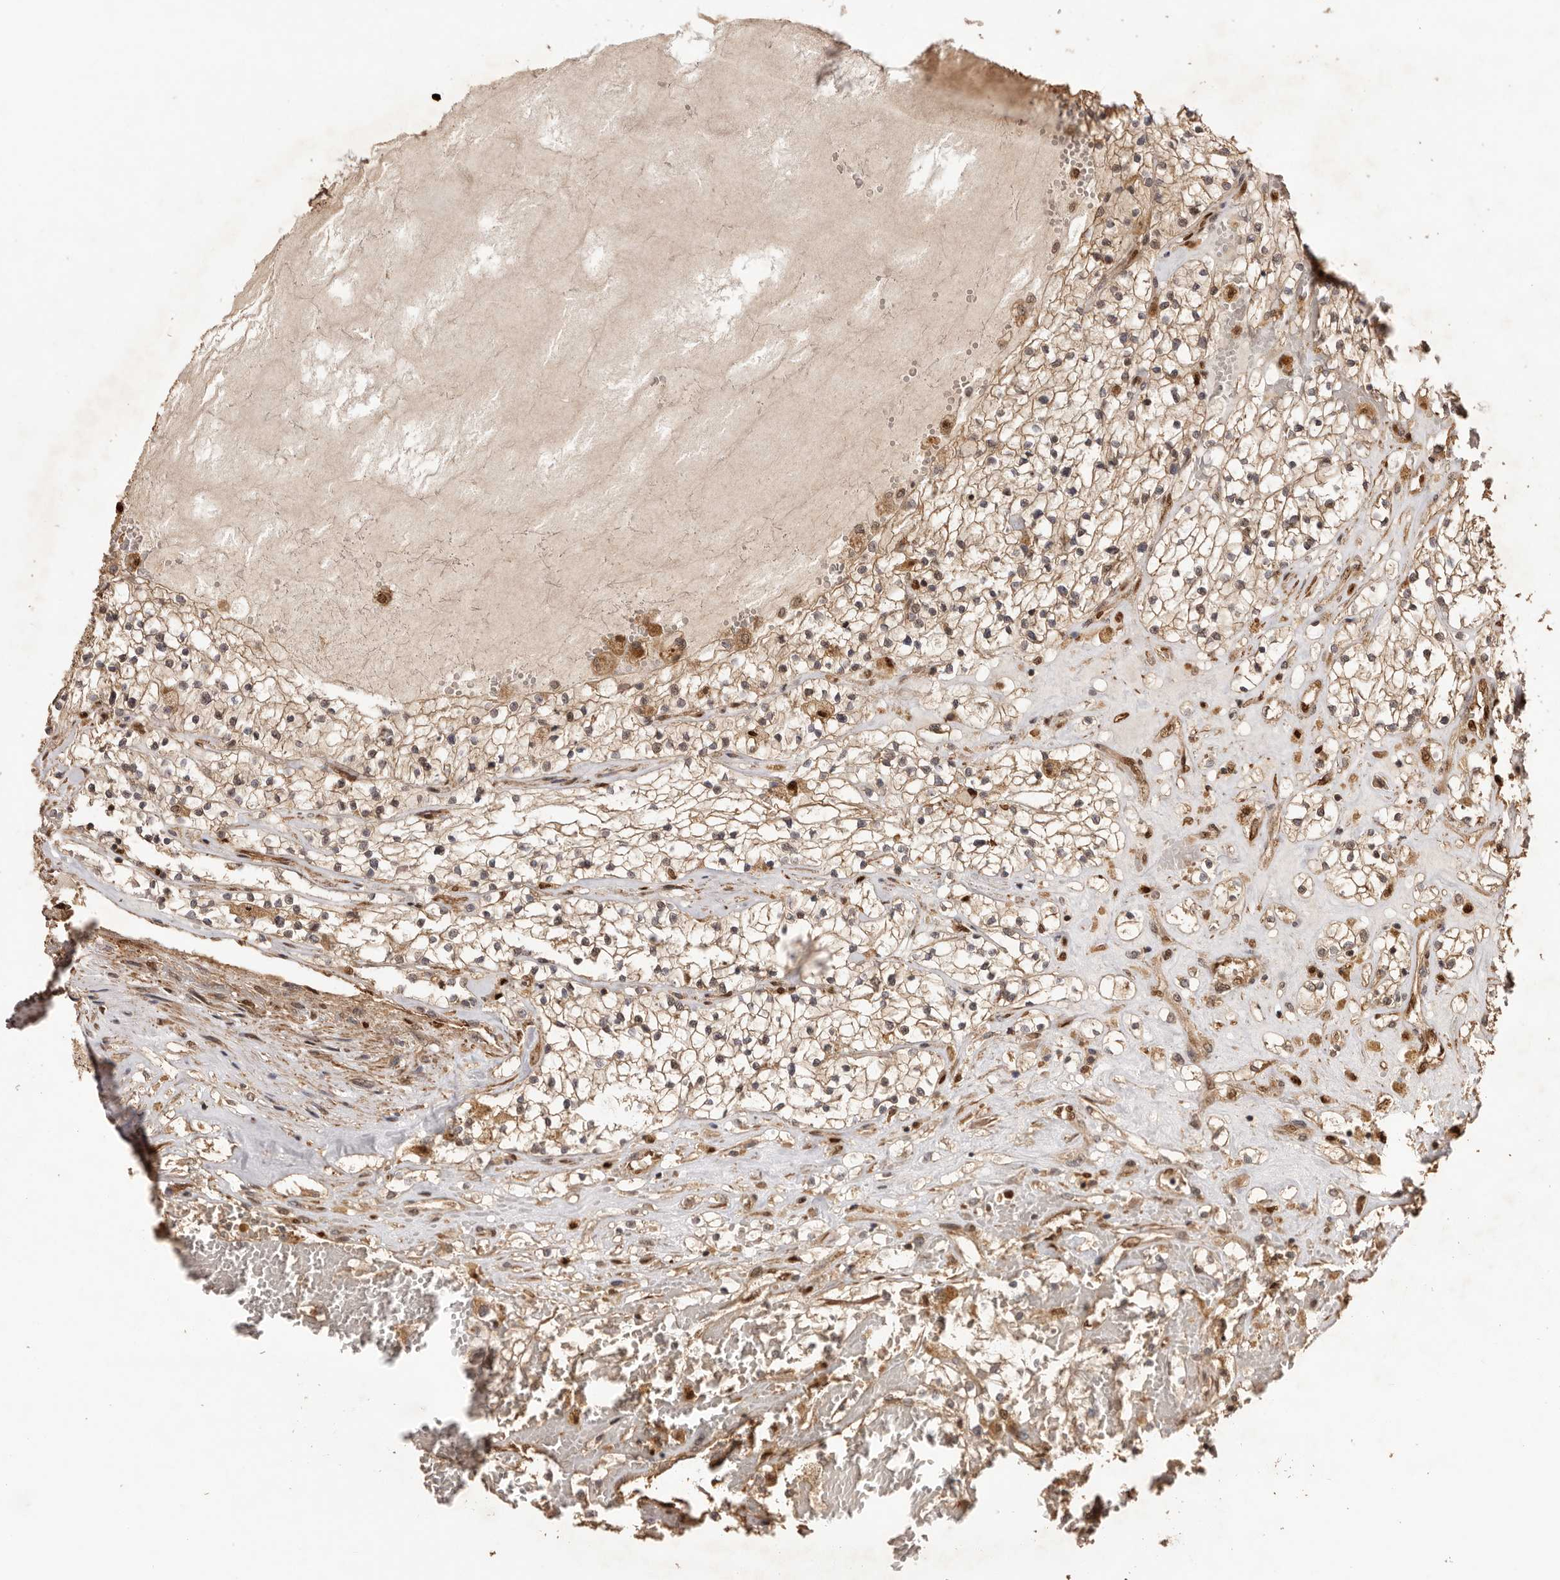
{"staining": {"intensity": "moderate", "quantity": ">75%", "location": "cytoplasmic/membranous"}, "tissue": "renal cancer", "cell_type": "Tumor cells", "image_type": "cancer", "snomed": [{"axis": "morphology", "description": "Normal tissue, NOS"}, {"axis": "morphology", "description": "Adenocarcinoma, NOS"}, {"axis": "topography", "description": "Kidney"}], "caption": "This histopathology image displays immunohistochemistry staining of human adenocarcinoma (renal), with medium moderate cytoplasmic/membranous staining in about >75% of tumor cells.", "gene": "UBR2", "patient": {"sex": "male", "age": 68}}